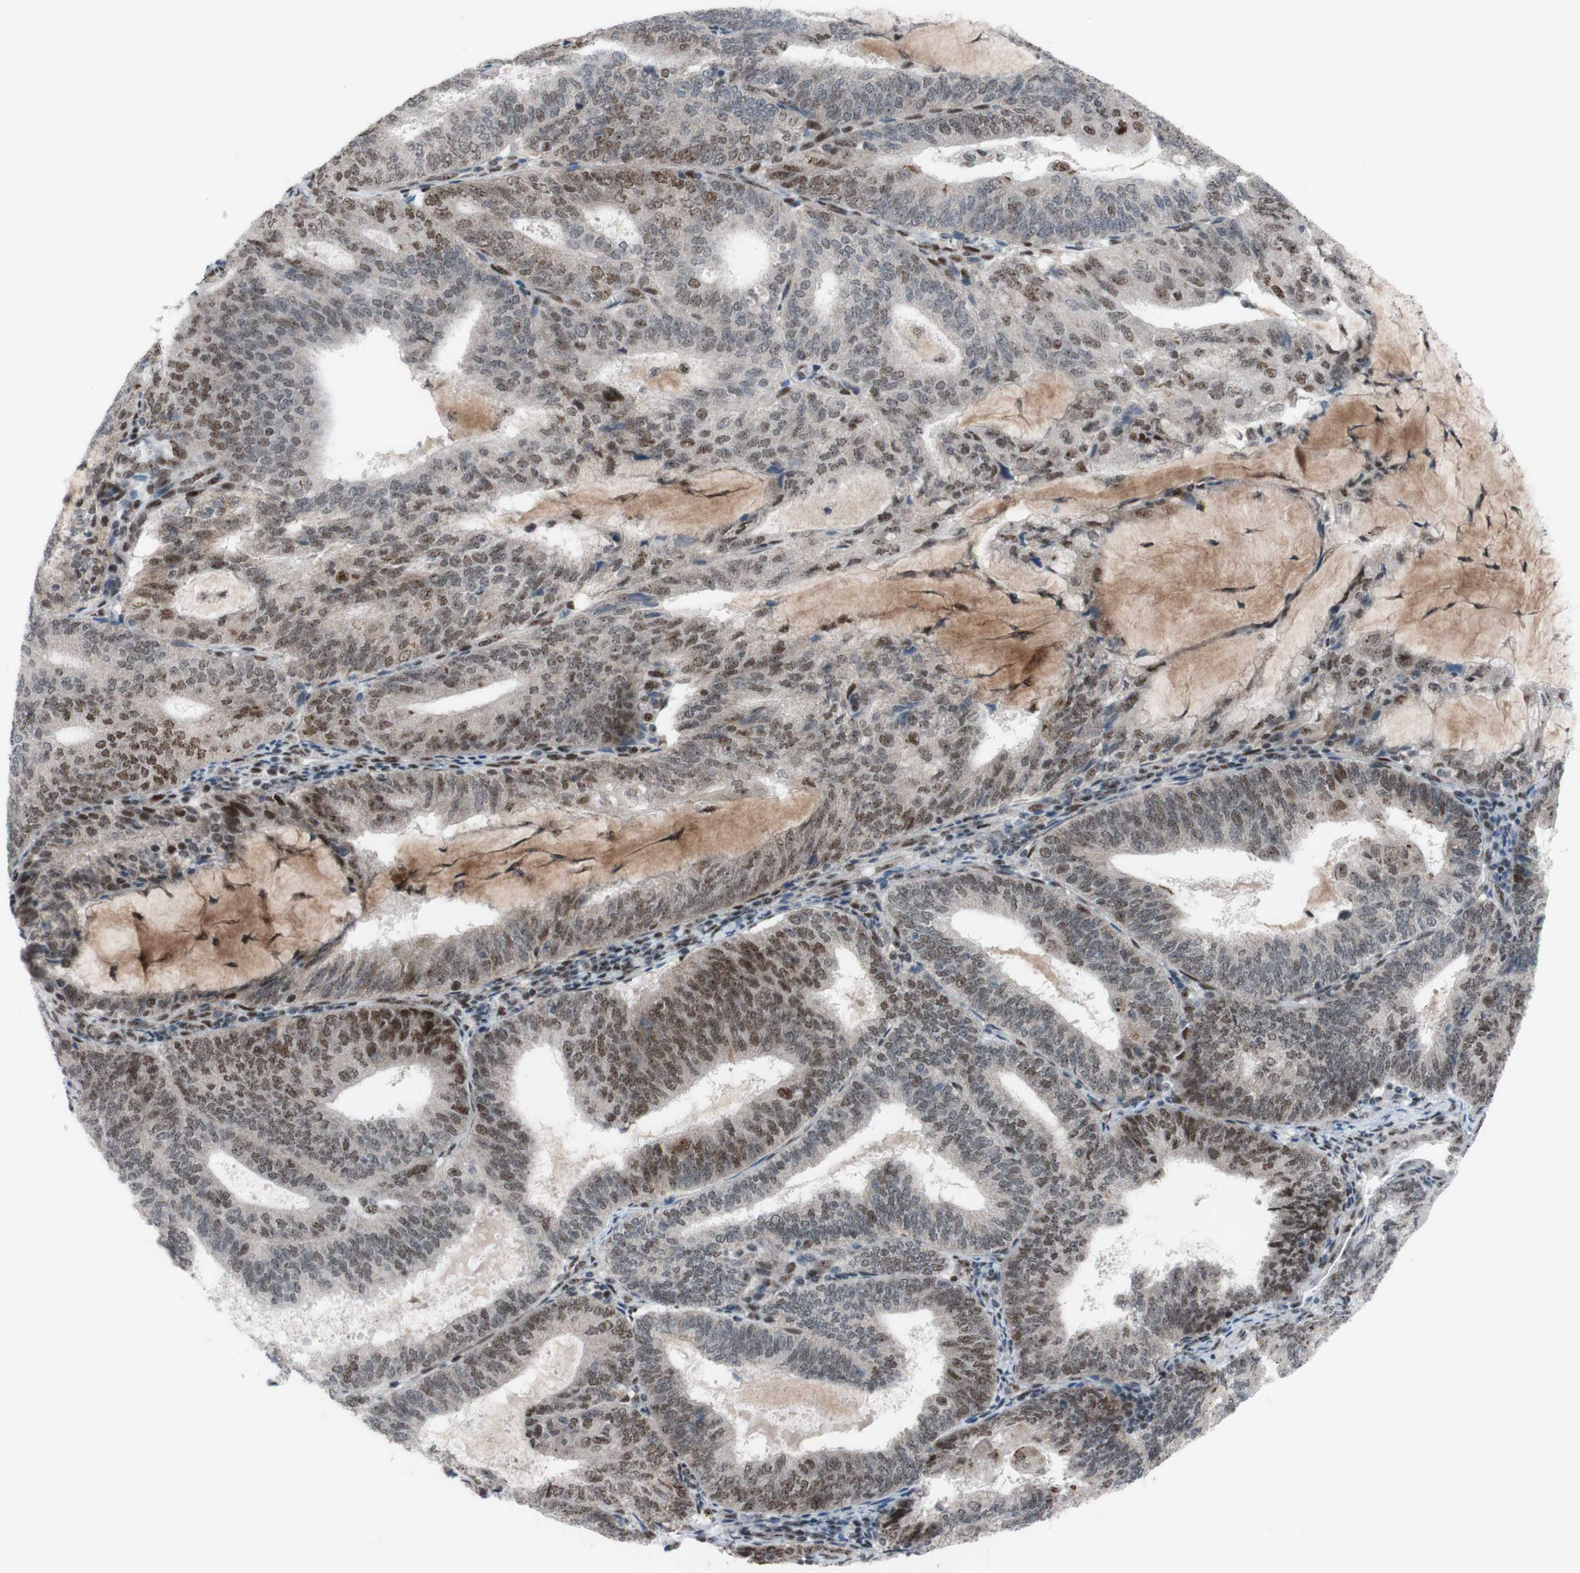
{"staining": {"intensity": "moderate", "quantity": ">75%", "location": "nuclear"}, "tissue": "endometrial cancer", "cell_type": "Tumor cells", "image_type": "cancer", "snomed": [{"axis": "morphology", "description": "Adenocarcinoma, NOS"}, {"axis": "topography", "description": "Endometrium"}], "caption": "Endometrial adenocarcinoma stained for a protein (brown) shows moderate nuclear positive staining in approximately >75% of tumor cells.", "gene": "POLR1A", "patient": {"sex": "female", "age": 81}}